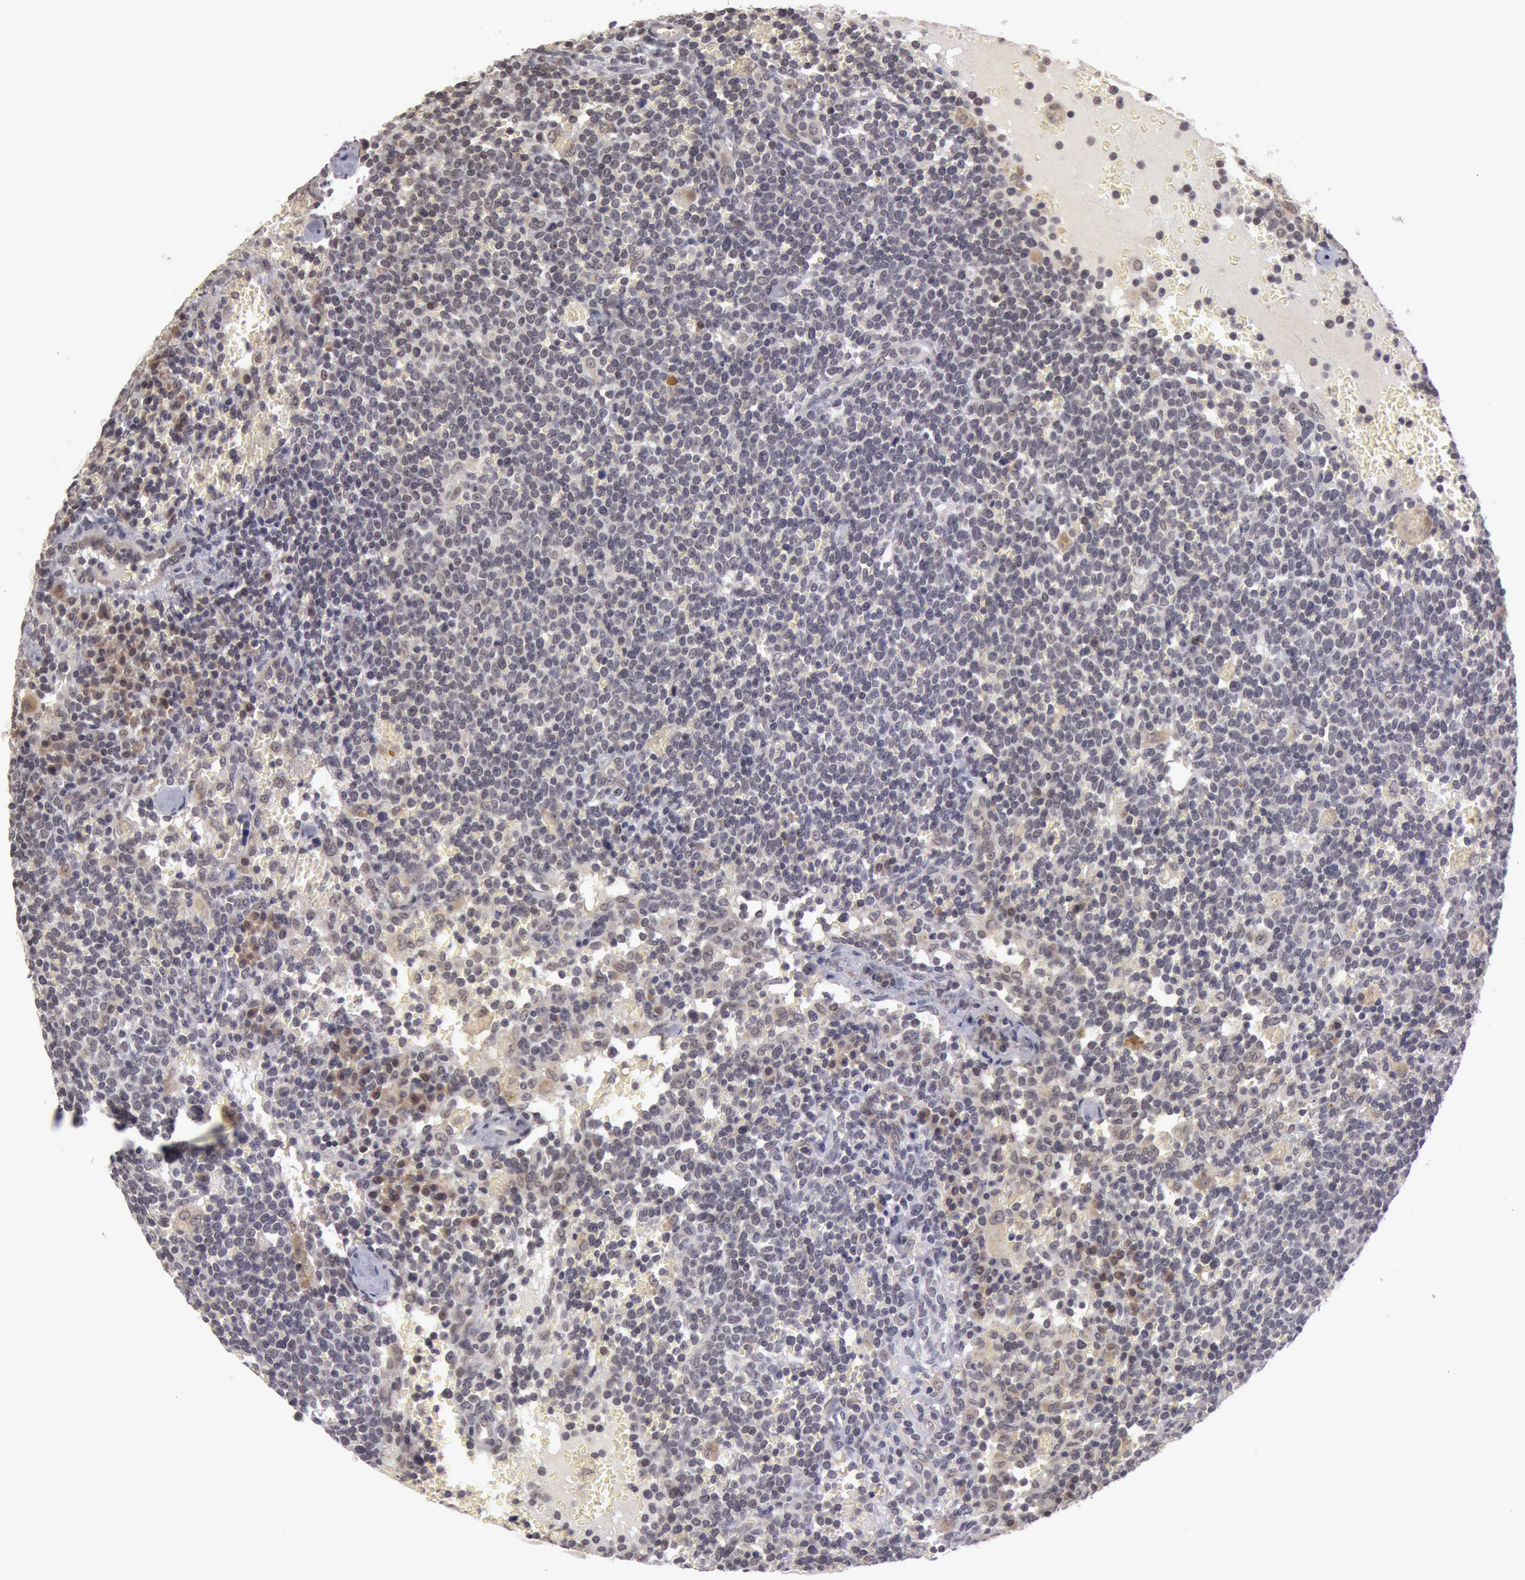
{"staining": {"intensity": "negative", "quantity": "none", "location": "none"}, "tissue": "lymphoma", "cell_type": "Tumor cells", "image_type": "cancer", "snomed": [{"axis": "morphology", "description": "Malignant lymphoma, non-Hodgkin's type, High grade"}, {"axis": "topography", "description": "Lymph node"}], "caption": "Micrograph shows no protein positivity in tumor cells of malignant lymphoma, non-Hodgkin's type (high-grade) tissue. (Brightfield microscopy of DAB immunohistochemistry (IHC) at high magnification).", "gene": "SYTL4", "patient": {"sex": "female", "age": 76}}